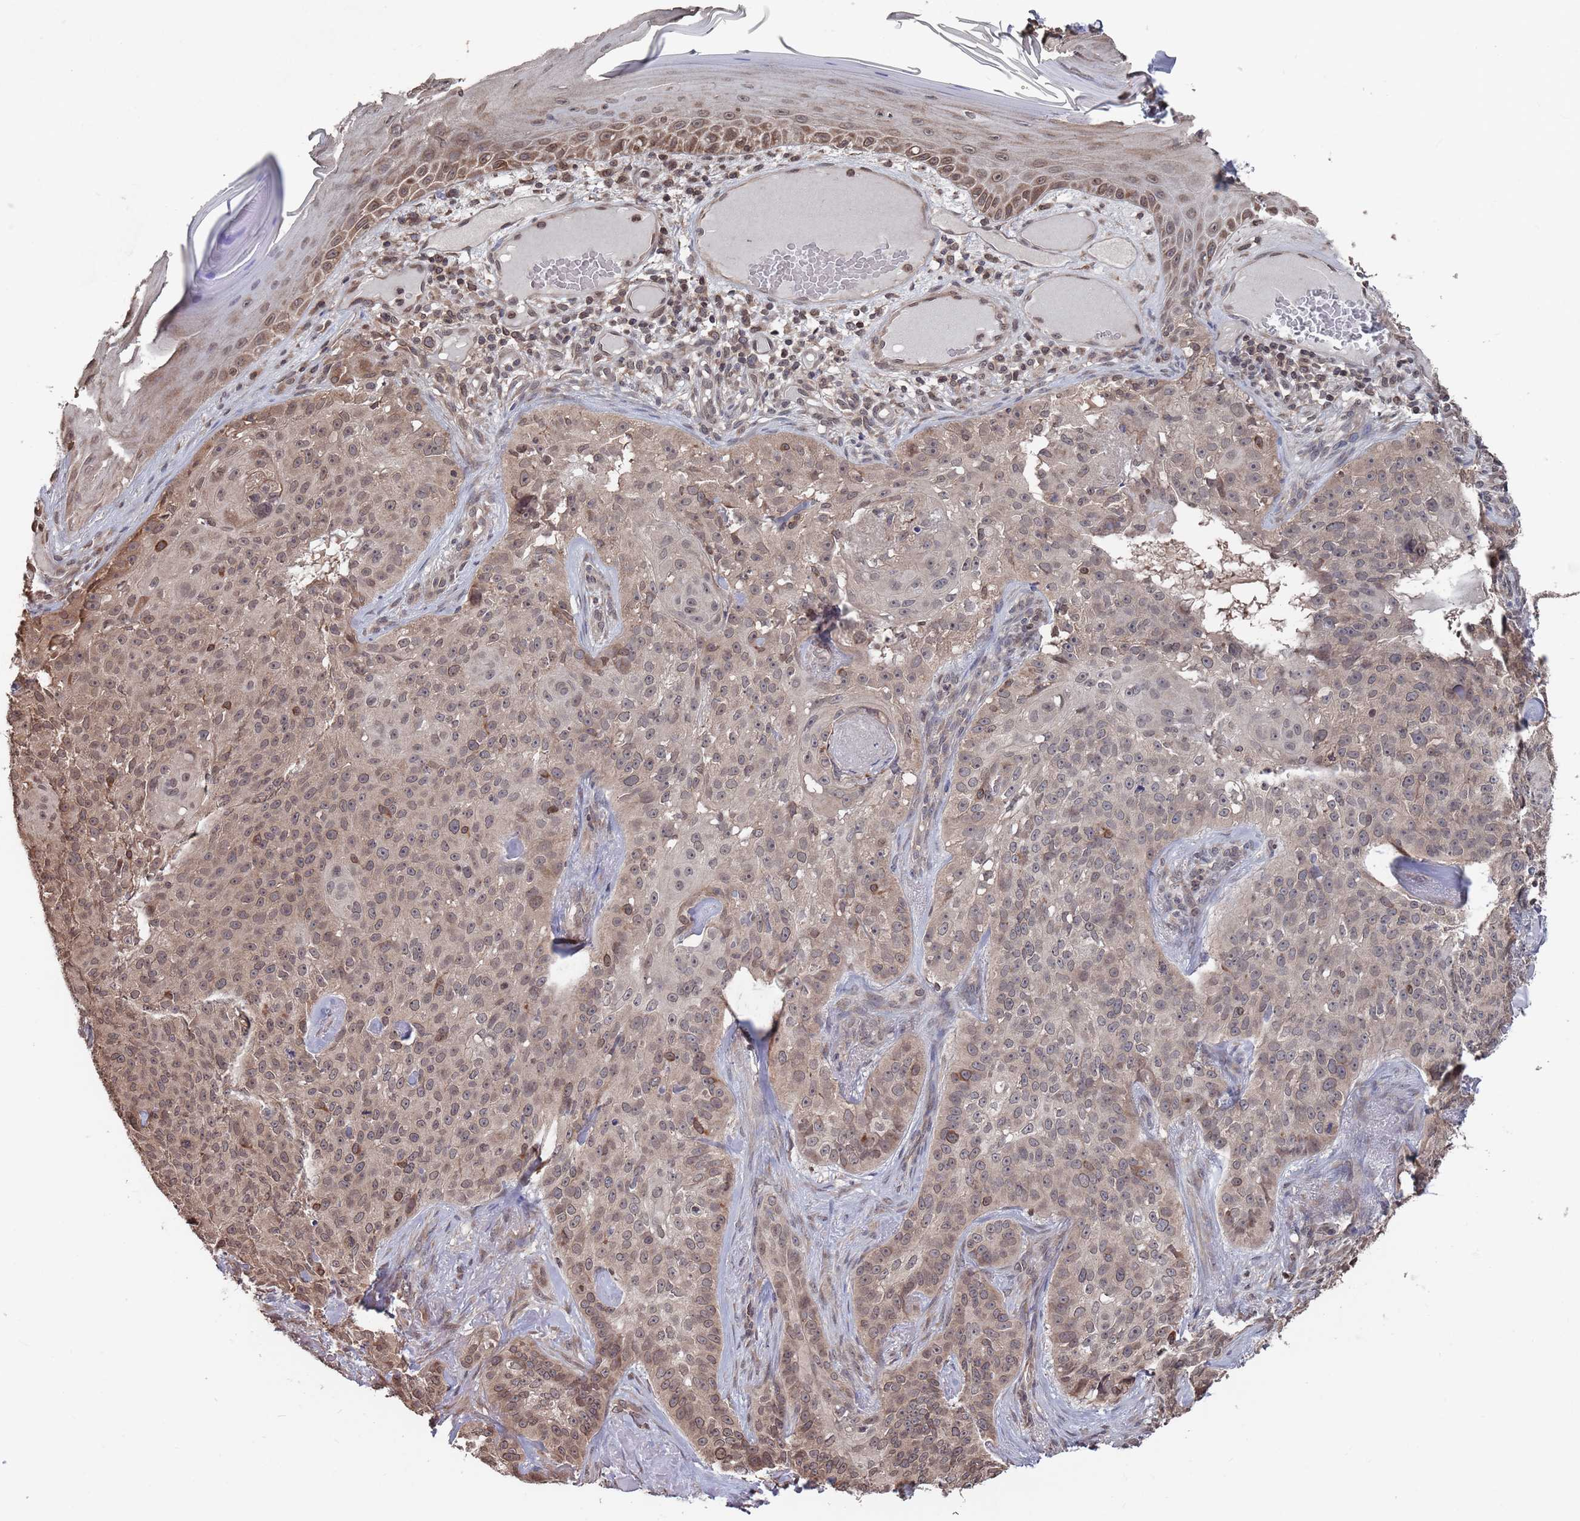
{"staining": {"intensity": "moderate", "quantity": "25%-75%", "location": "cytoplasmic/membranous,nuclear"}, "tissue": "skin cancer", "cell_type": "Tumor cells", "image_type": "cancer", "snomed": [{"axis": "morphology", "description": "Basal cell carcinoma"}, {"axis": "topography", "description": "Skin"}], "caption": "Moderate cytoplasmic/membranous and nuclear positivity is identified in about 25%-75% of tumor cells in skin cancer.", "gene": "SDHAF3", "patient": {"sex": "female", "age": 92}}